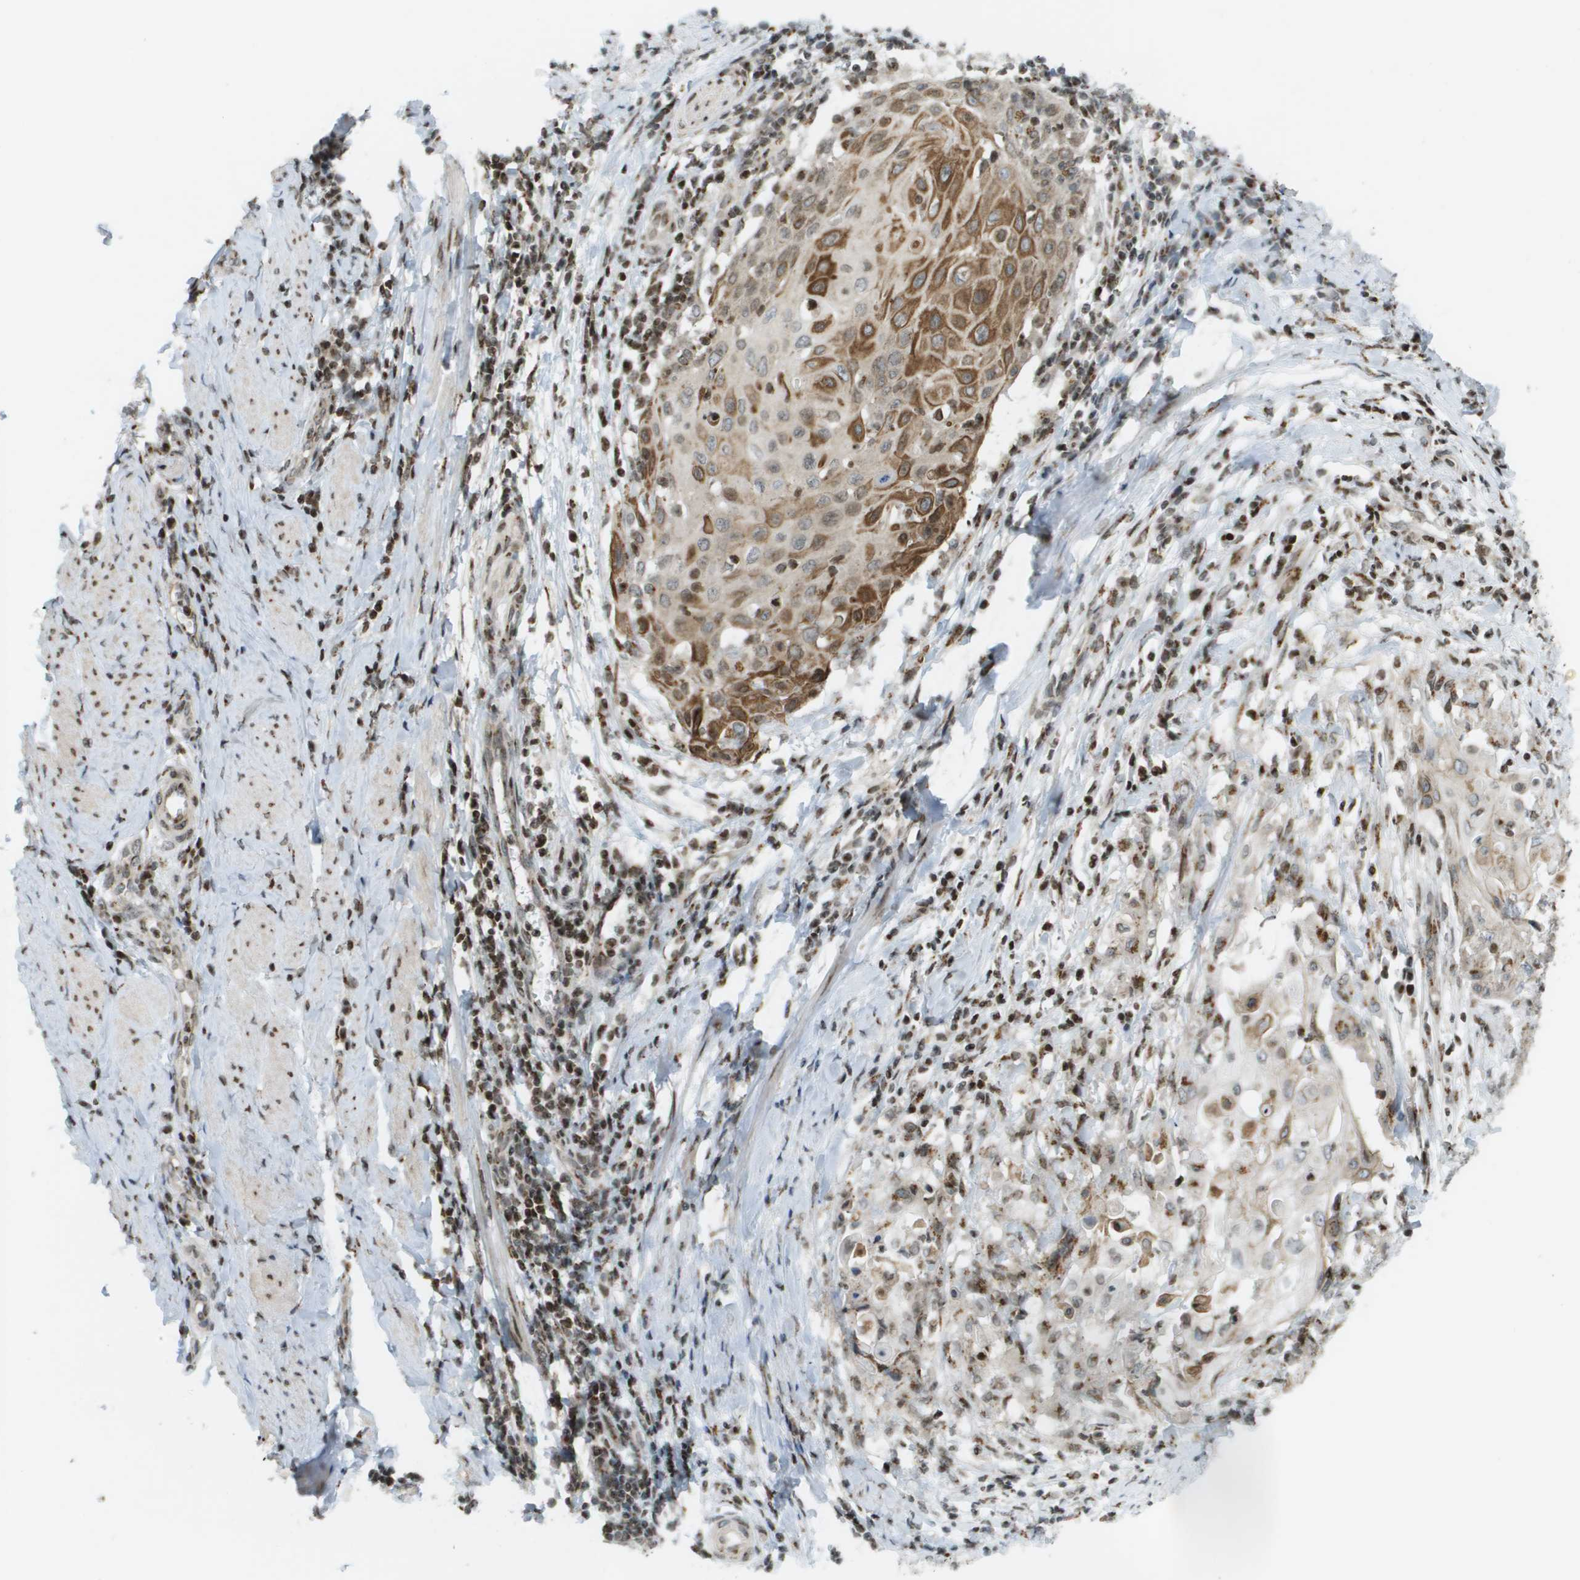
{"staining": {"intensity": "moderate", "quantity": "<25%", "location": "cytoplasmic/membranous"}, "tissue": "cervical cancer", "cell_type": "Tumor cells", "image_type": "cancer", "snomed": [{"axis": "morphology", "description": "Squamous cell carcinoma, NOS"}, {"axis": "topography", "description": "Cervix"}], "caption": "IHC image of cervical cancer stained for a protein (brown), which reveals low levels of moderate cytoplasmic/membranous staining in approximately <25% of tumor cells.", "gene": "EVC", "patient": {"sex": "female", "age": 39}}